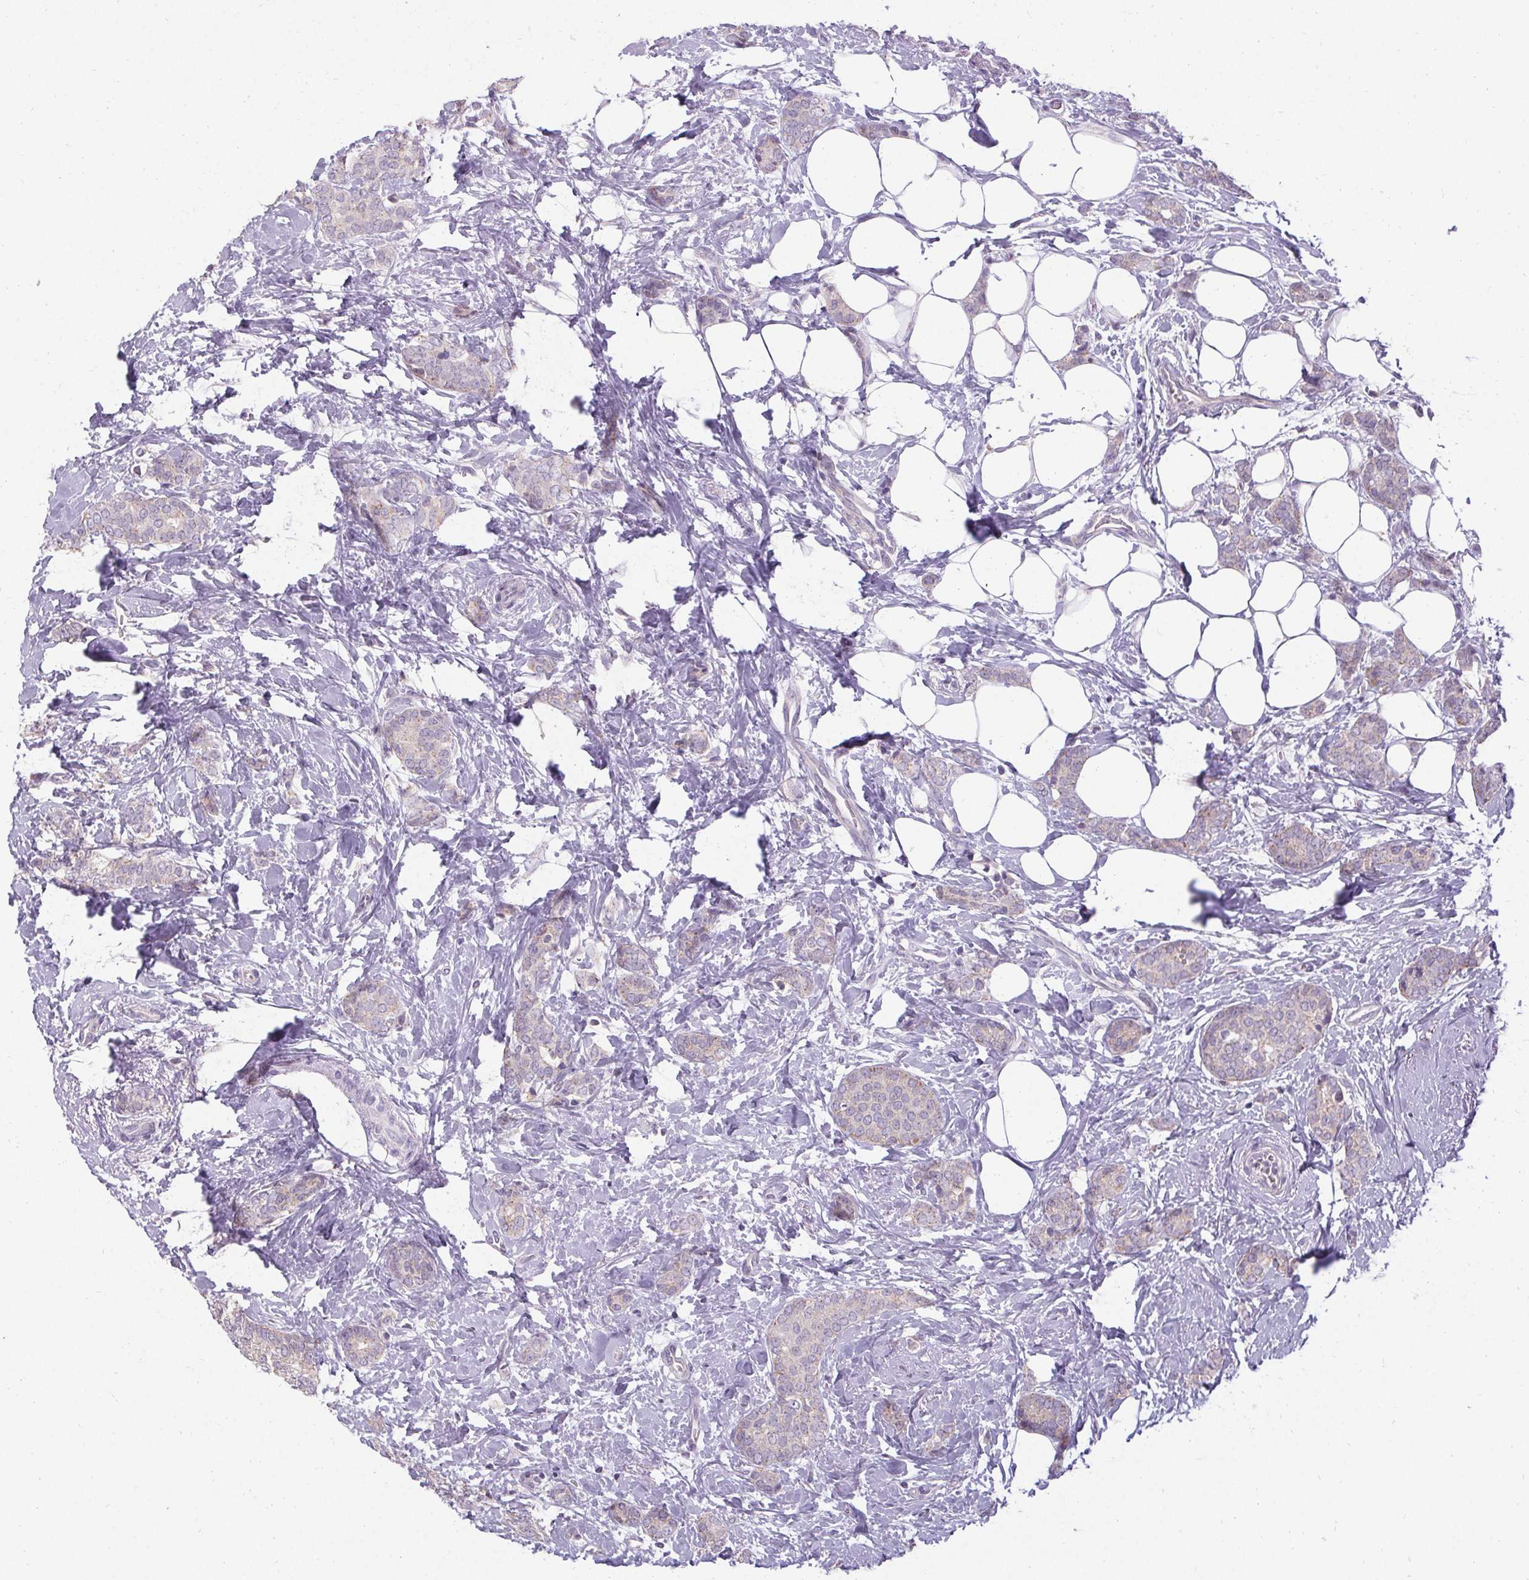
{"staining": {"intensity": "weak", "quantity": "<25%", "location": "cytoplasmic/membranous"}, "tissue": "breast cancer", "cell_type": "Tumor cells", "image_type": "cancer", "snomed": [{"axis": "morphology", "description": "Normal tissue, NOS"}, {"axis": "morphology", "description": "Duct carcinoma"}, {"axis": "topography", "description": "Breast"}], "caption": "Image shows no protein staining in tumor cells of infiltrating ductal carcinoma (breast) tissue.", "gene": "HSD17B3", "patient": {"sex": "female", "age": 77}}